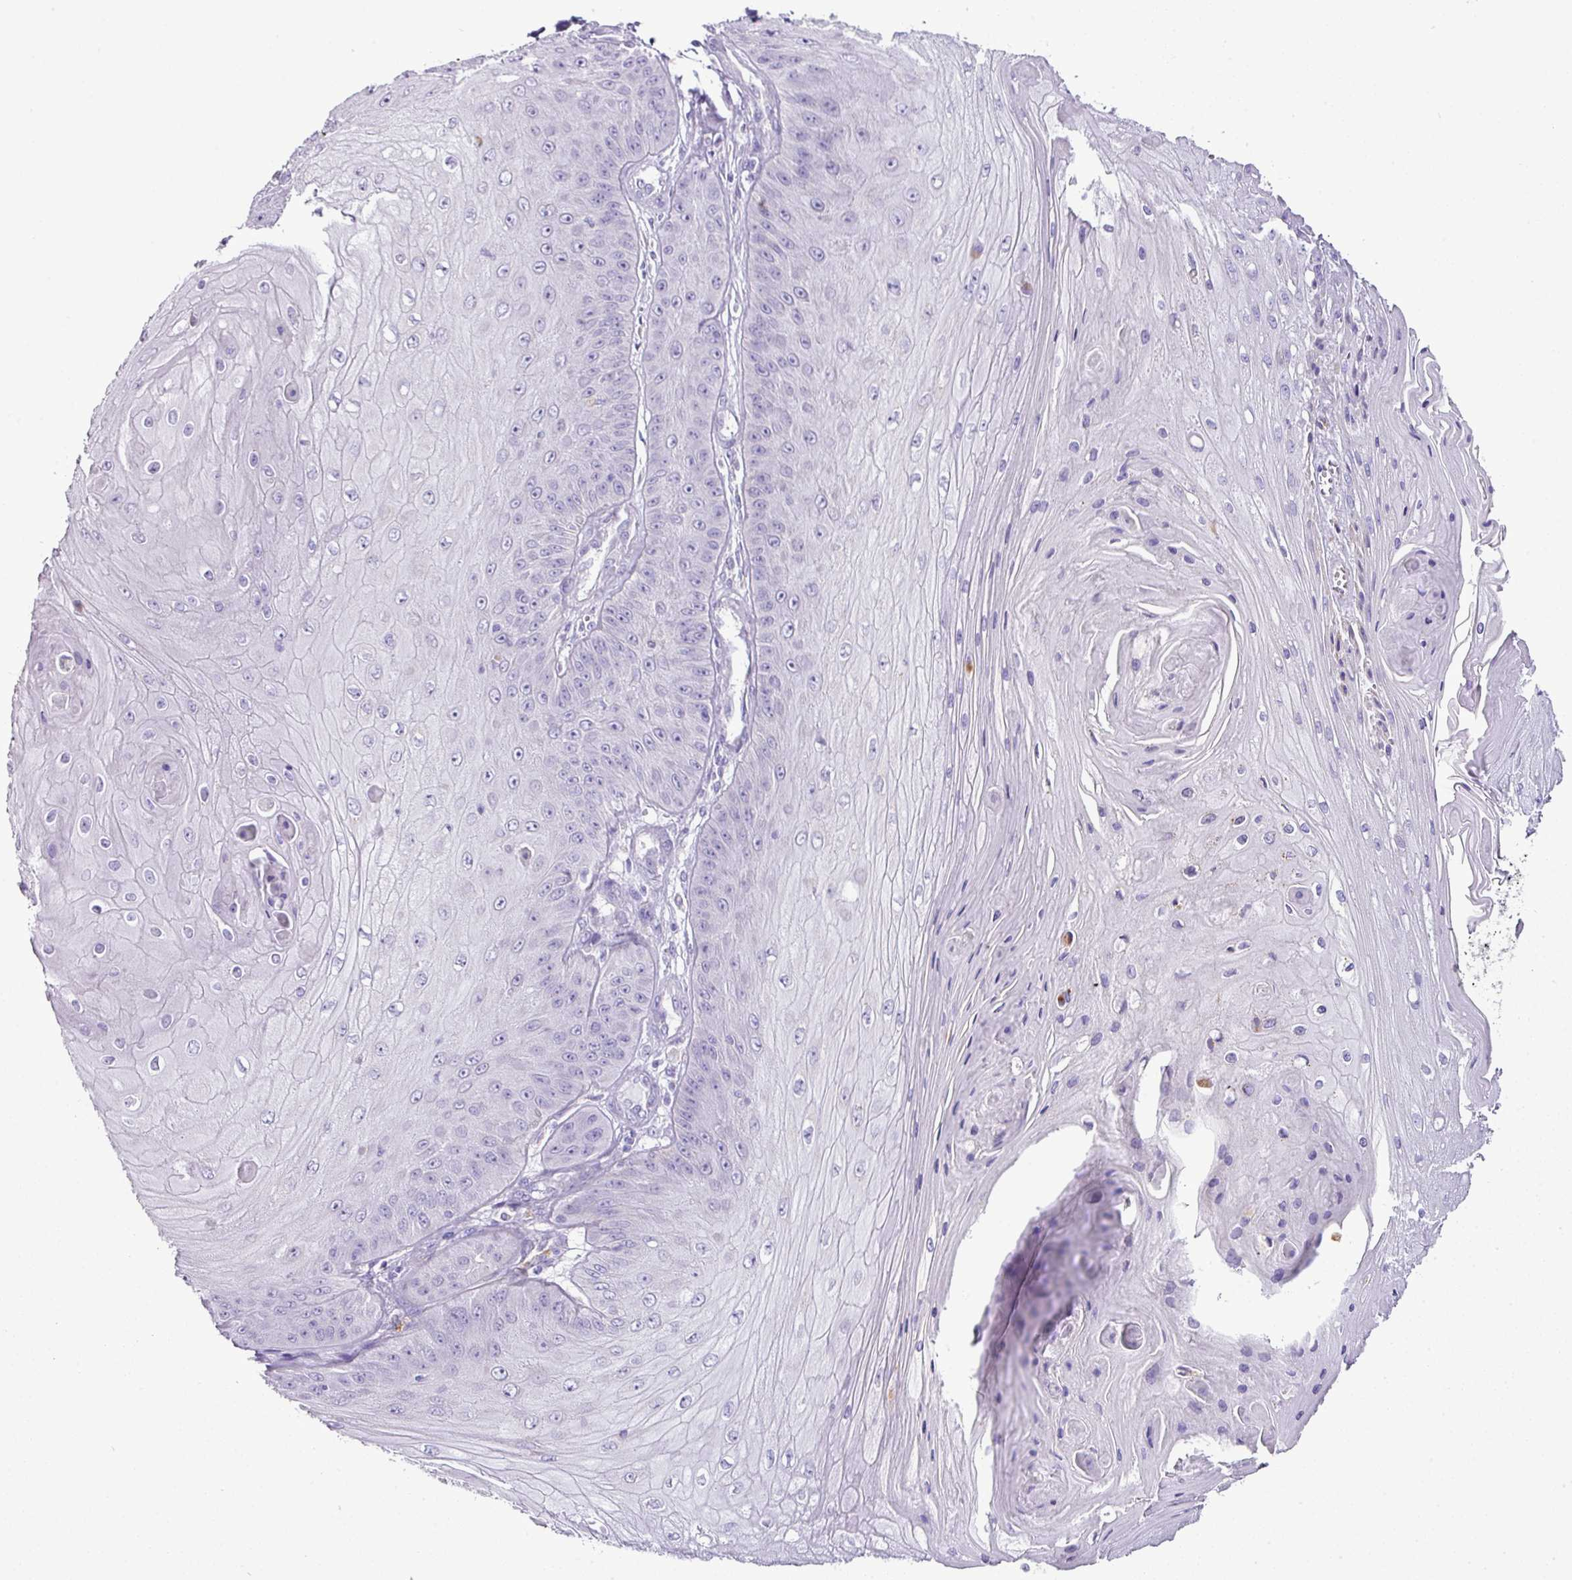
{"staining": {"intensity": "negative", "quantity": "none", "location": "none"}, "tissue": "skin cancer", "cell_type": "Tumor cells", "image_type": "cancer", "snomed": [{"axis": "morphology", "description": "Squamous cell carcinoma, NOS"}, {"axis": "topography", "description": "Skin"}], "caption": "Skin squamous cell carcinoma was stained to show a protein in brown. There is no significant positivity in tumor cells.", "gene": "PGAP4", "patient": {"sex": "male", "age": 70}}